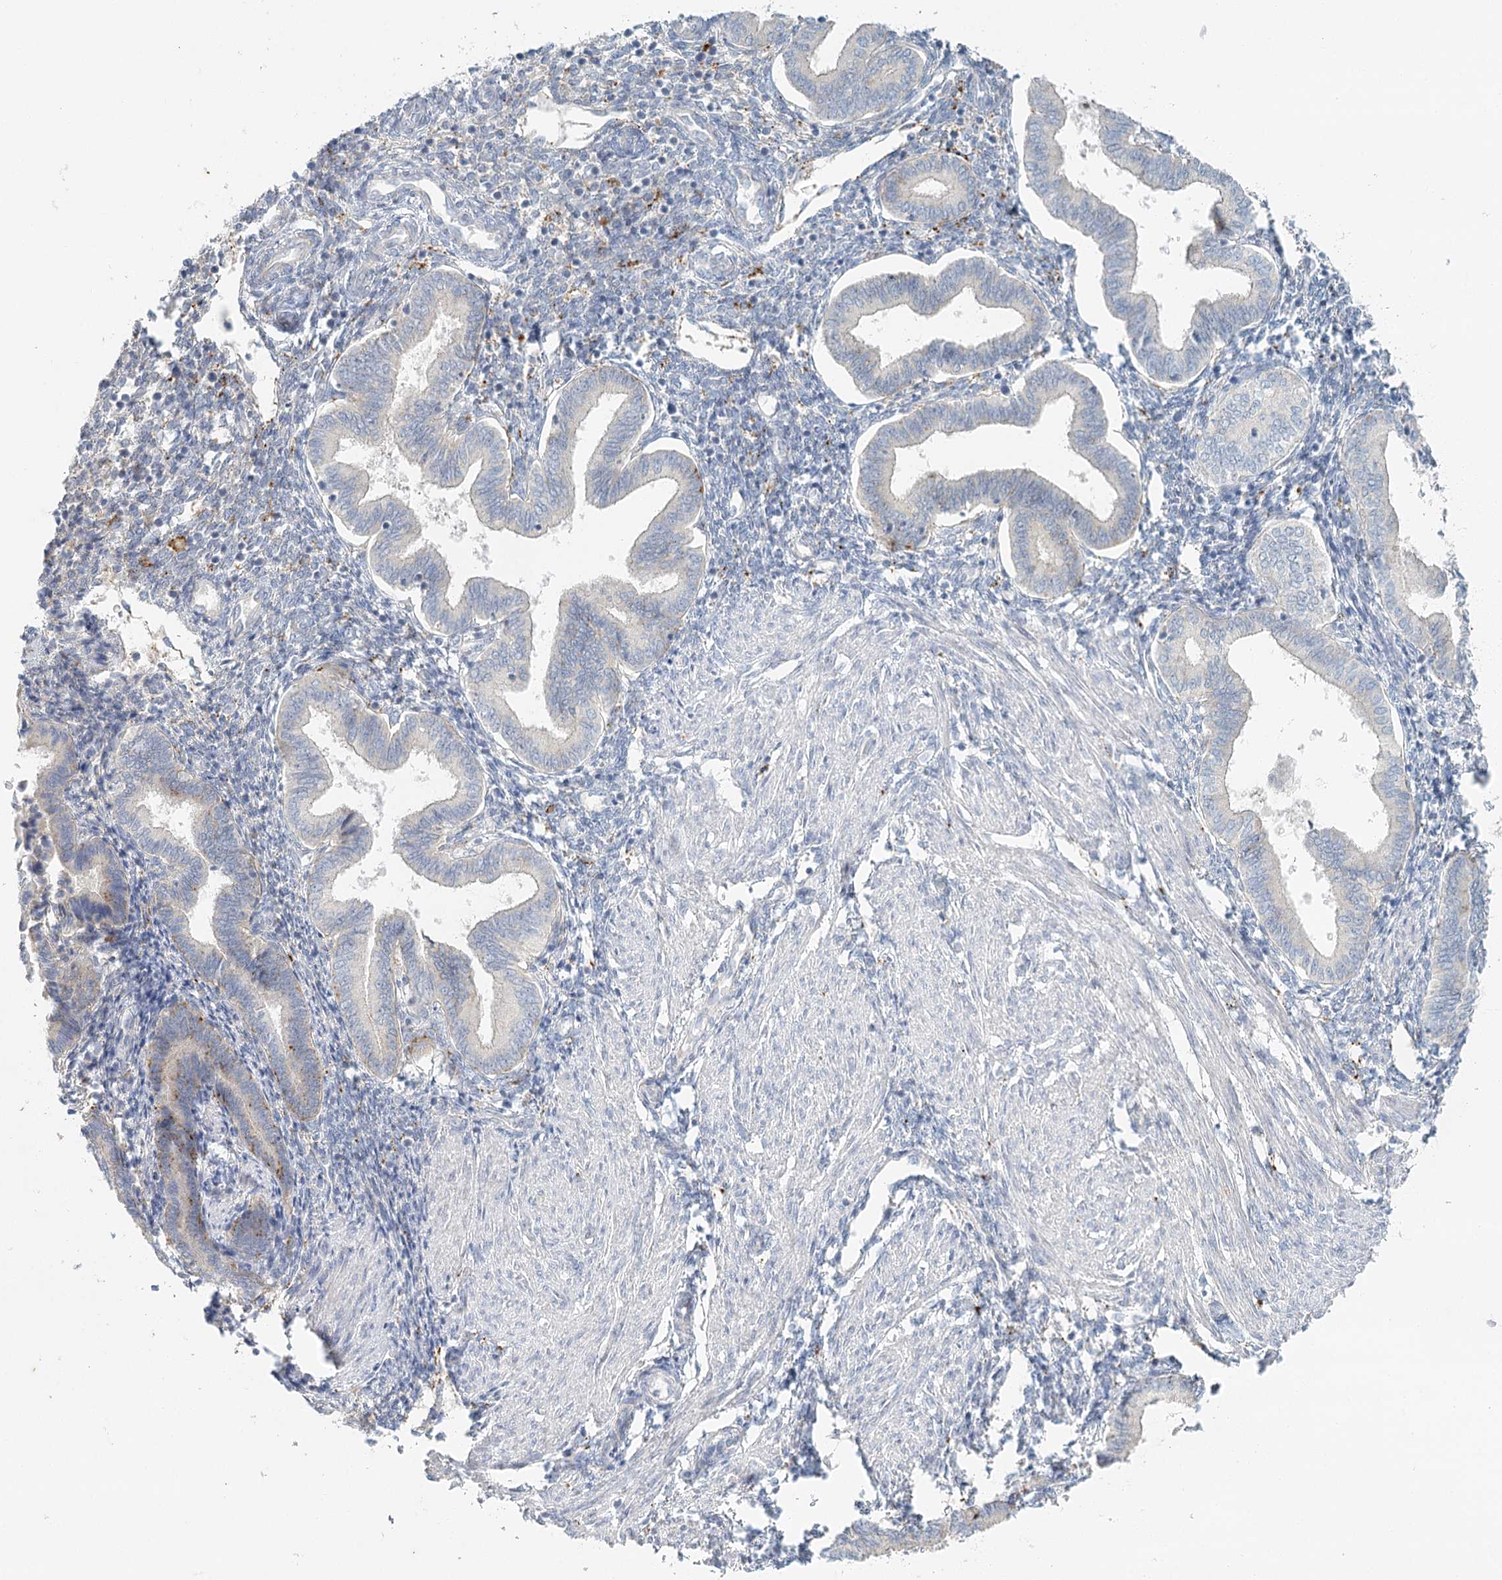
{"staining": {"intensity": "negative", "quantity": "none", "location": "none"}, "tissue": "endometrium", "cell_type": "Cells in endometrial stroma", "image_type": "normal", "snomed": [{"axis": "morphology", "description": "Normal tissue, NOS"}, {"axis": "topography", "description": "Endometrium"}], "caption": "The photomicrograph demonstrates no staining of cells in endometrial stroma in normal endometrium.", "gene": "VSIG1", "patient": {"sex": "female", "age": 53}}